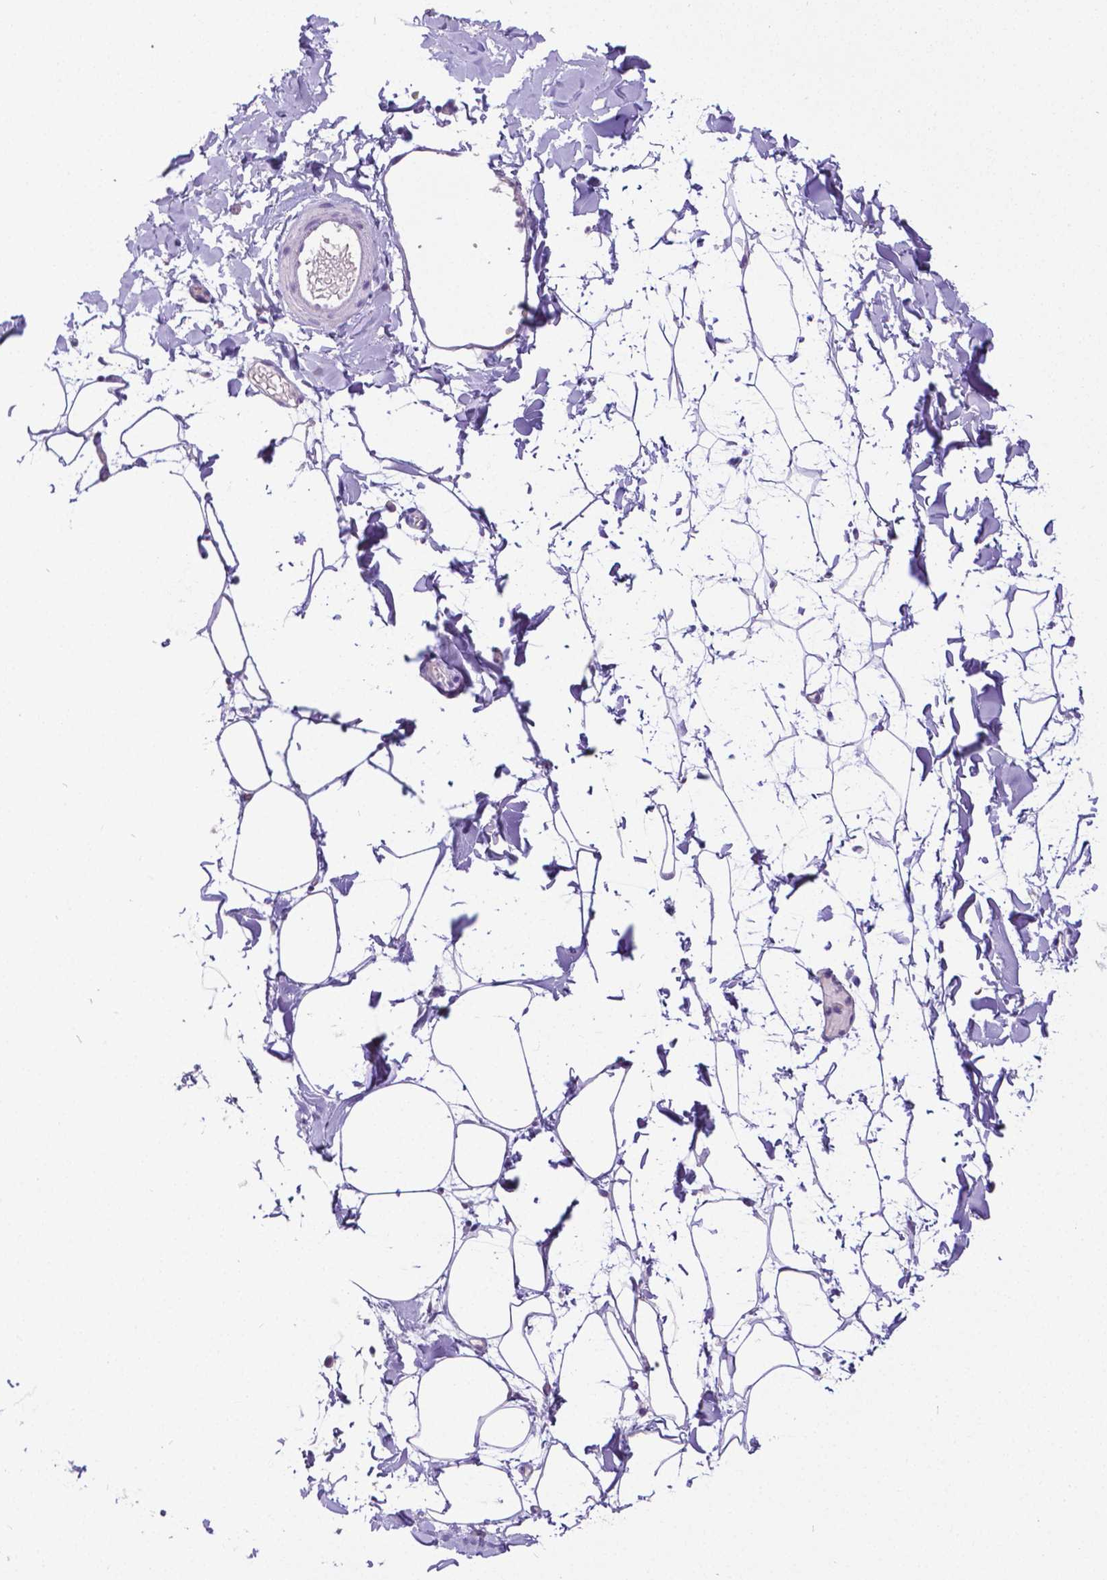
{"staining": {"intensity": "negative", "quantity": "none", "location": "none"}, "tissue": "adipose tissue", "cell_type": "Adipocytes", "image_type": "normal", "snomed": [{"axis": "morphology", "description": "Normal tissue, NOS"}, {"axis": "topography", "description": "Gallbladder"}, {"axis": "topography", "description": "Peripheral nerve tissue"}], "caption": "Immunohistochemistry (IHC) image of benign adipose tissue: human adipose tissue stained with DAB (3,3'-diaminobenzidine) demonstrates no significant protein positivity in adipocytes.", "gene": "SATB2", "patient": {"sex": "female", "age": 45}}